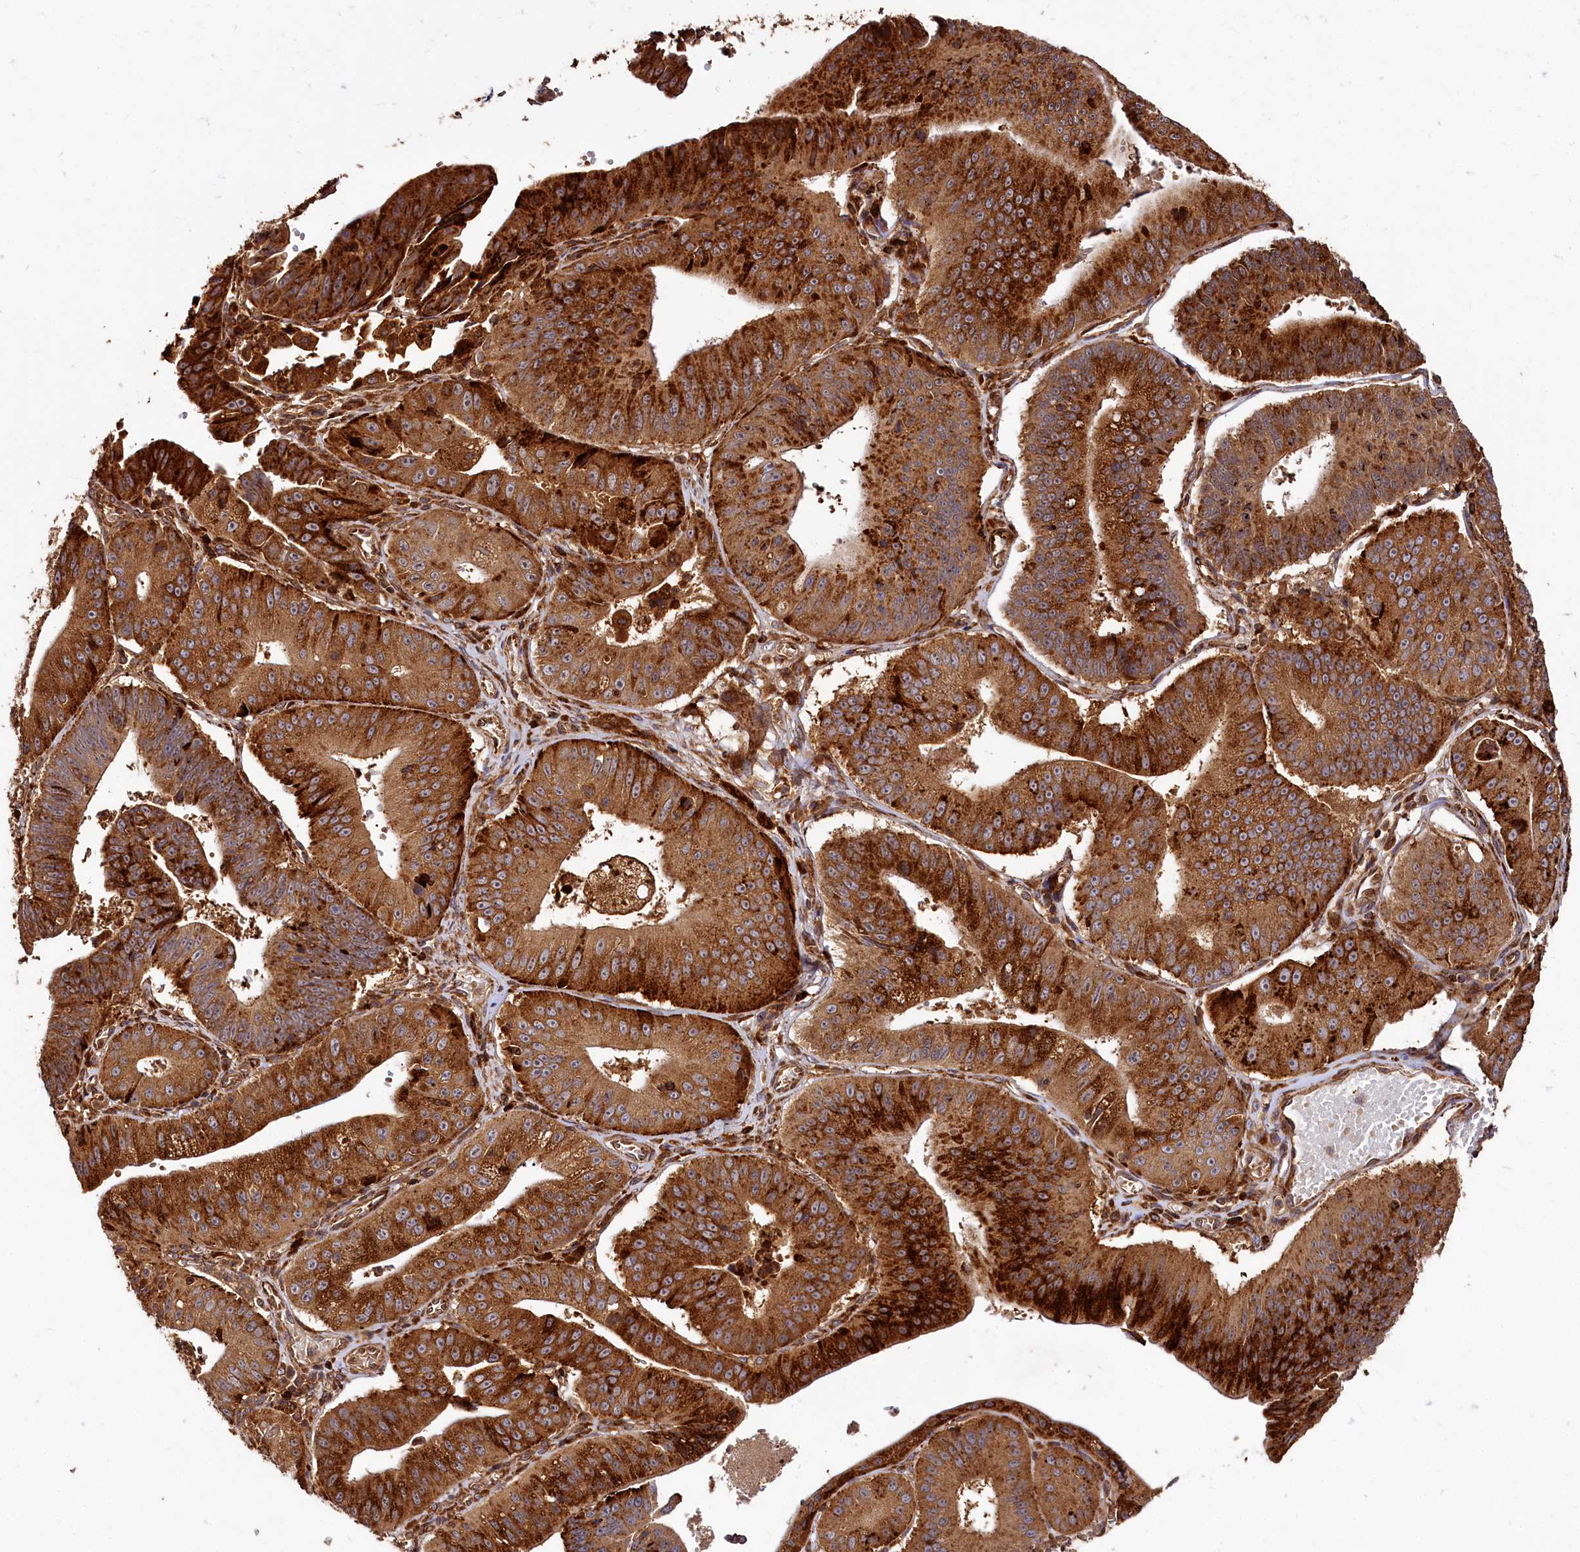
{"staining": {"intensity": "strong", "quantity": ">75%", "location": "cytoplasmic/membranous"}, "tissue": "stomach cancer", "cell_type": "Tumor cells", "image_type": "cancer", "snomed": [{"axis": "morphology", "description": "Adenocarcinoma, NOS"}, {"axis": "topography", "description": "Stomach"}], "caption": "Immunohistochemistry (IHC) image of neoplastic tissue: human adenocarcinoma (stomach) stained using immunohistochemistry displays high levels of strong protein expression localized specifically in the cytoplasmic/membranous of tumor cells, appearing as a cytoplasmic/membranous brown color.", "gene": "WDR73", "patient": {"sex": "male", "age": 59}}